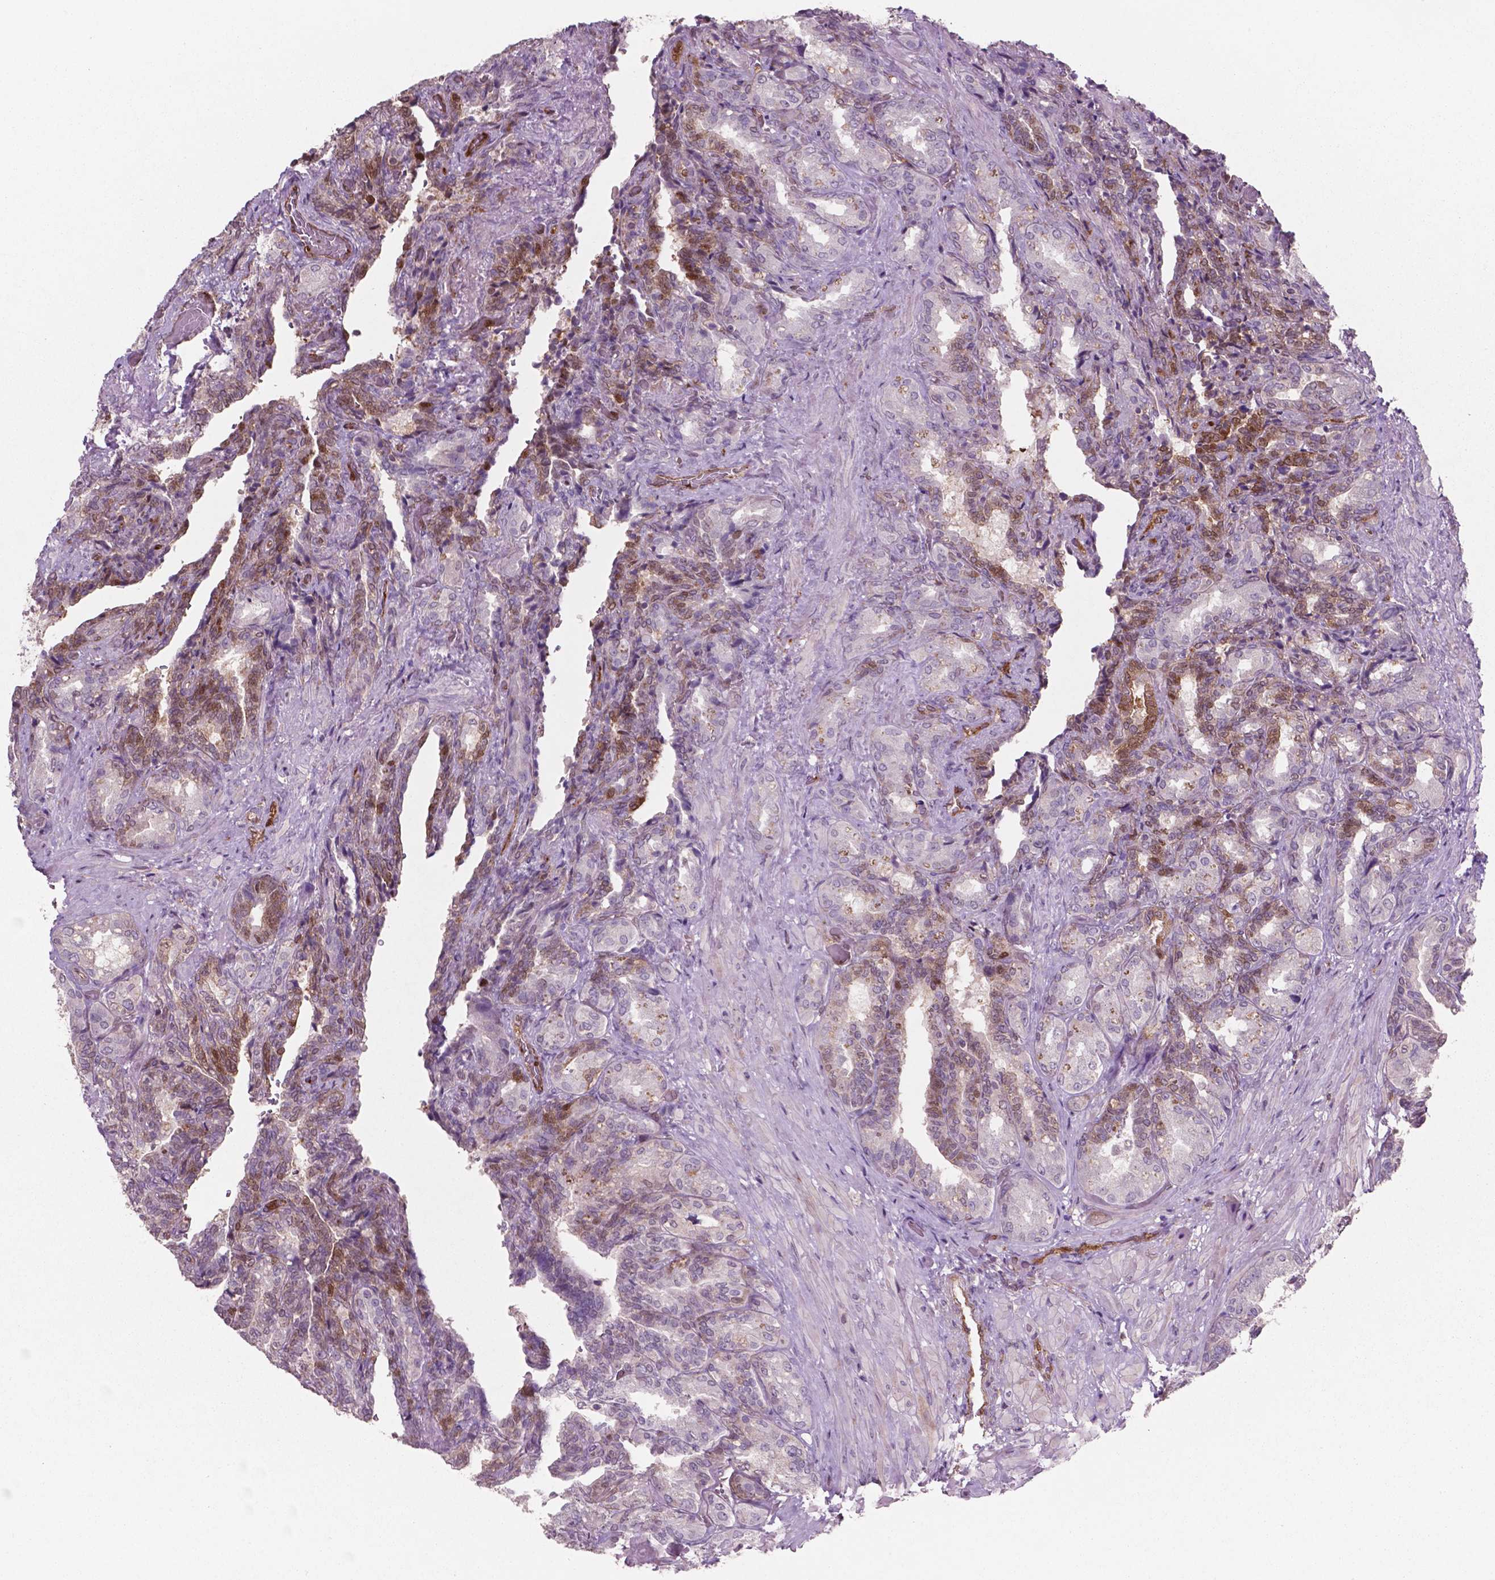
{"staining": {"intensity": "moderate", "quantity": "<25%", "location": "cytoplasmic/membranous"}, "tissue": "seminal vesicle", "cell_type": "Glandular cells", "image_type": "normal", "snomed": [{"axis": "morphology", "description": "Normal tissue, NOS"}, {"axis": "topography", "description": "Seminal veicle"}], "caption": "Moderate cytoplasmic/membranous positivity for a protein is identified in approximately <25% of glandular cells of unremarkable seminal vesicle using IHC.", "gene": "LDHA", "patient": {"sex": "male", "age": 68}}